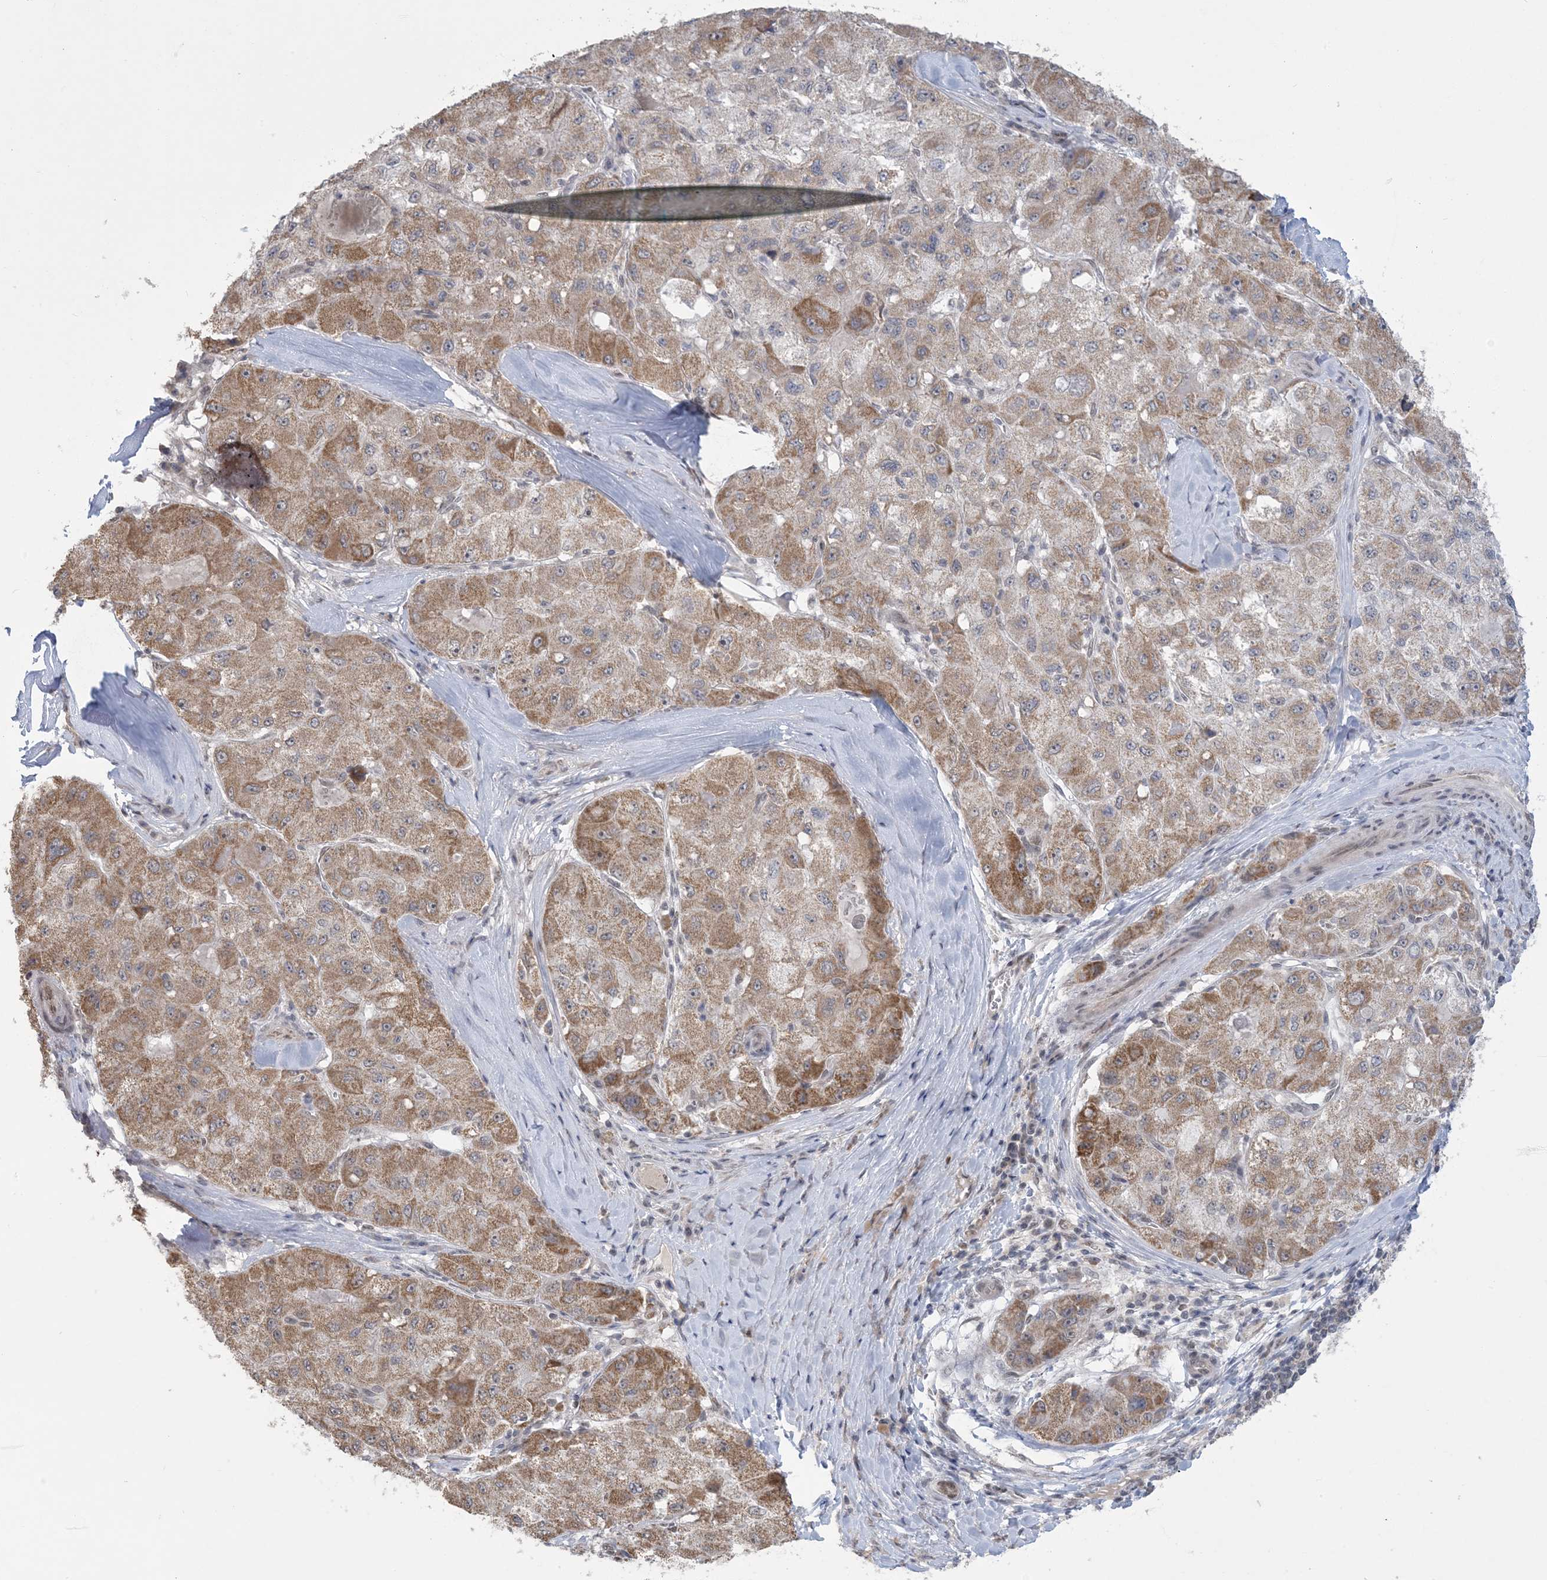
{"staining": {"intensity": "moderate", "quantity": ">75%", "location": "cytoplasmic/membranous"}, "tissue": "liver cancer", "cell_type": "Tumor cells", "image_type": "cancer", "snomed": [{"axis": "morphology", "description": "Carcinoma, Hepatocellular, NOS"}, {"axis": "topography", "description": "Liver"}], "caption": "IHC of liver cancer (hepatocellular carcinoma) exhibits medium levels of moderate cytoplasmic/membranous staining in about >75% of tumor cells.", "gene": "TRMT10C", "patient": {"sex": "male", "age": 80}}